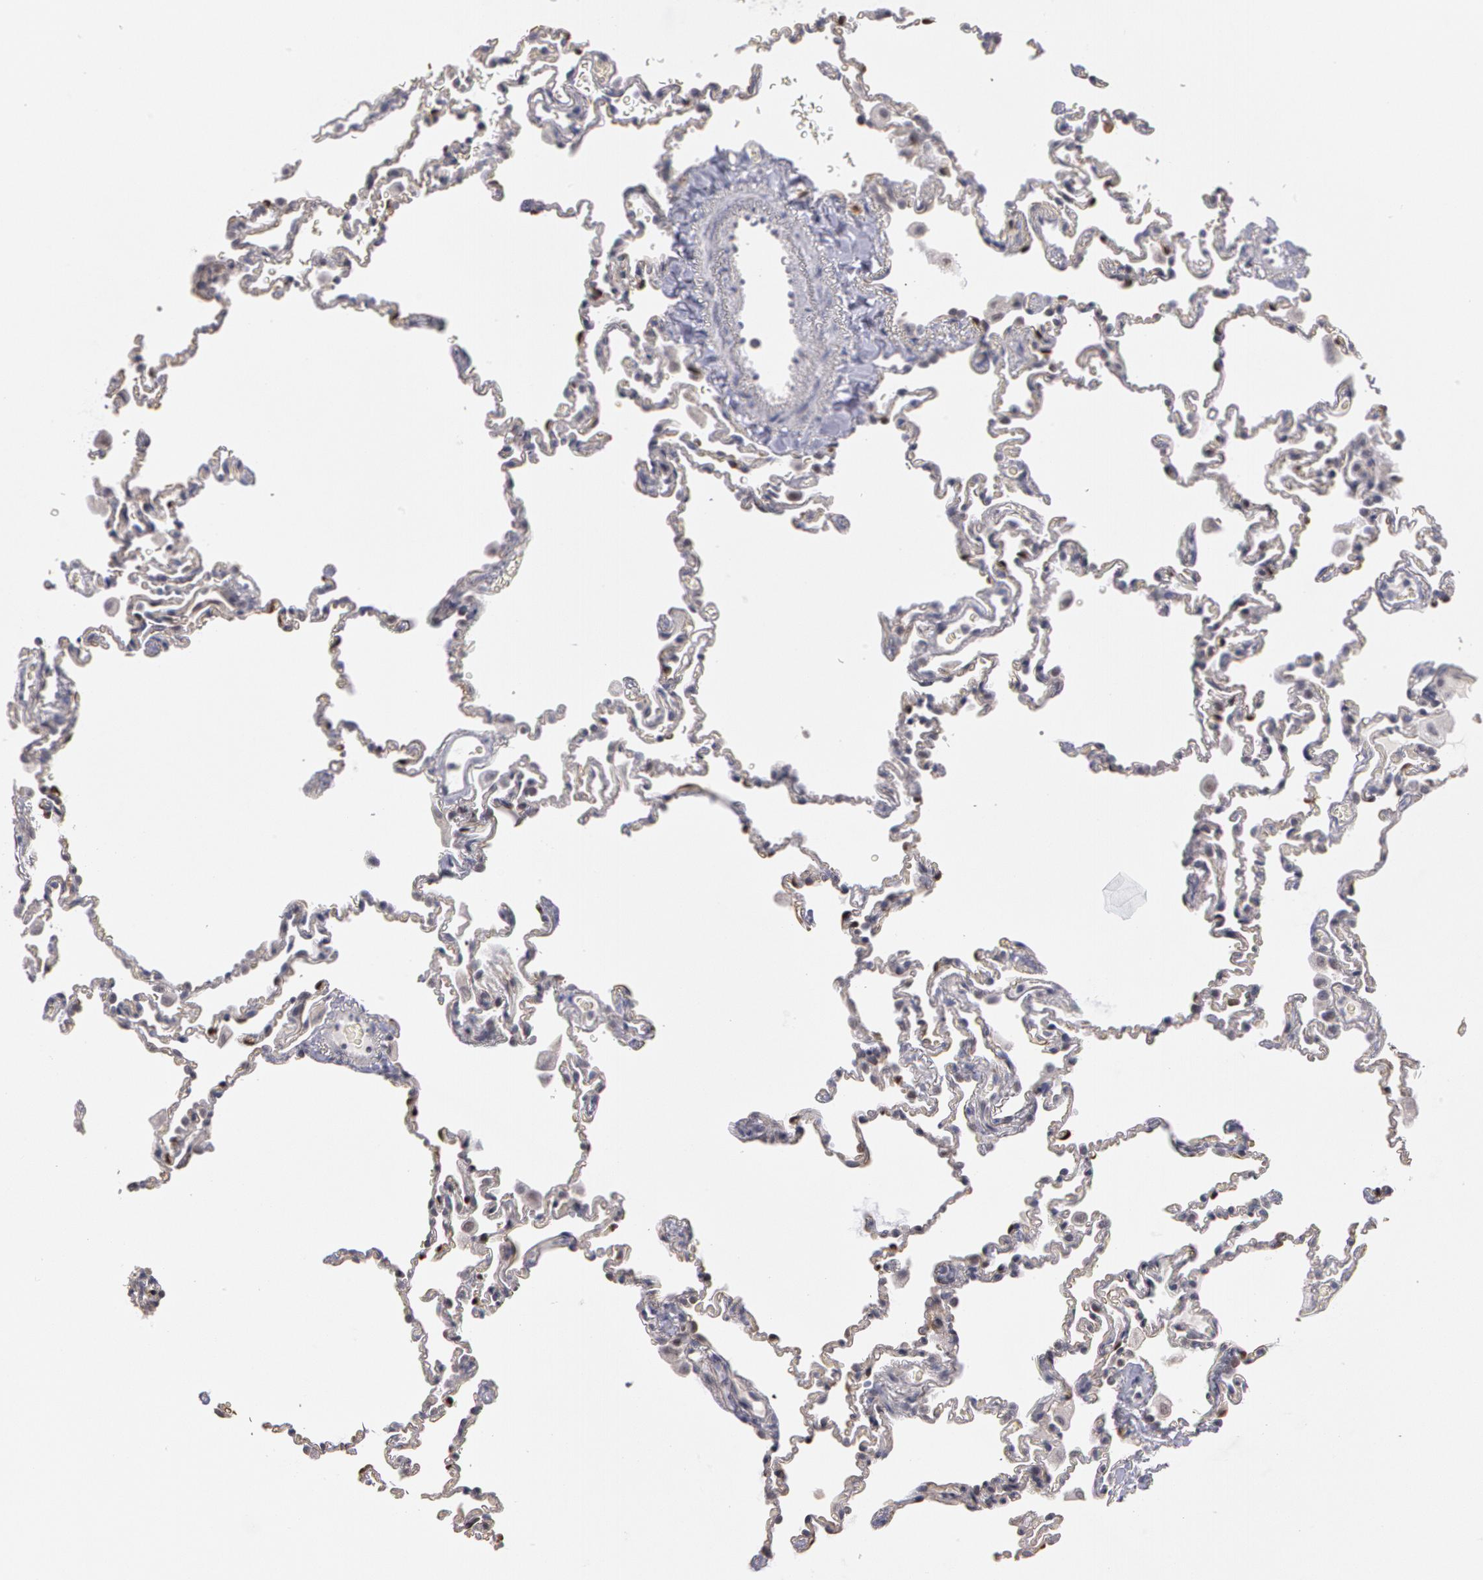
{"staining": {"intensity": "weak", "quantity": "<25%", "location": "nuclear"}, "tissue": "lung", "cell_type": "Alveolar cells", "image_type": "normal", "snomed": [{"axis": "morphology", "description": "Normal tissue, NOS"}, {"axis": "topography", "description": "Lung"}], "caption": "DAB immunohistochemical staining of unremarkable lung displays no significant staining in alveolar cells. The staining was performed using DAB to visualize the protein expression in brown, while the nuclei were stained in blue with hematoxylin (Magnification: 20x).", "gene": "PRICKLE1", "patient": {"sex": "male", "age": 59}}